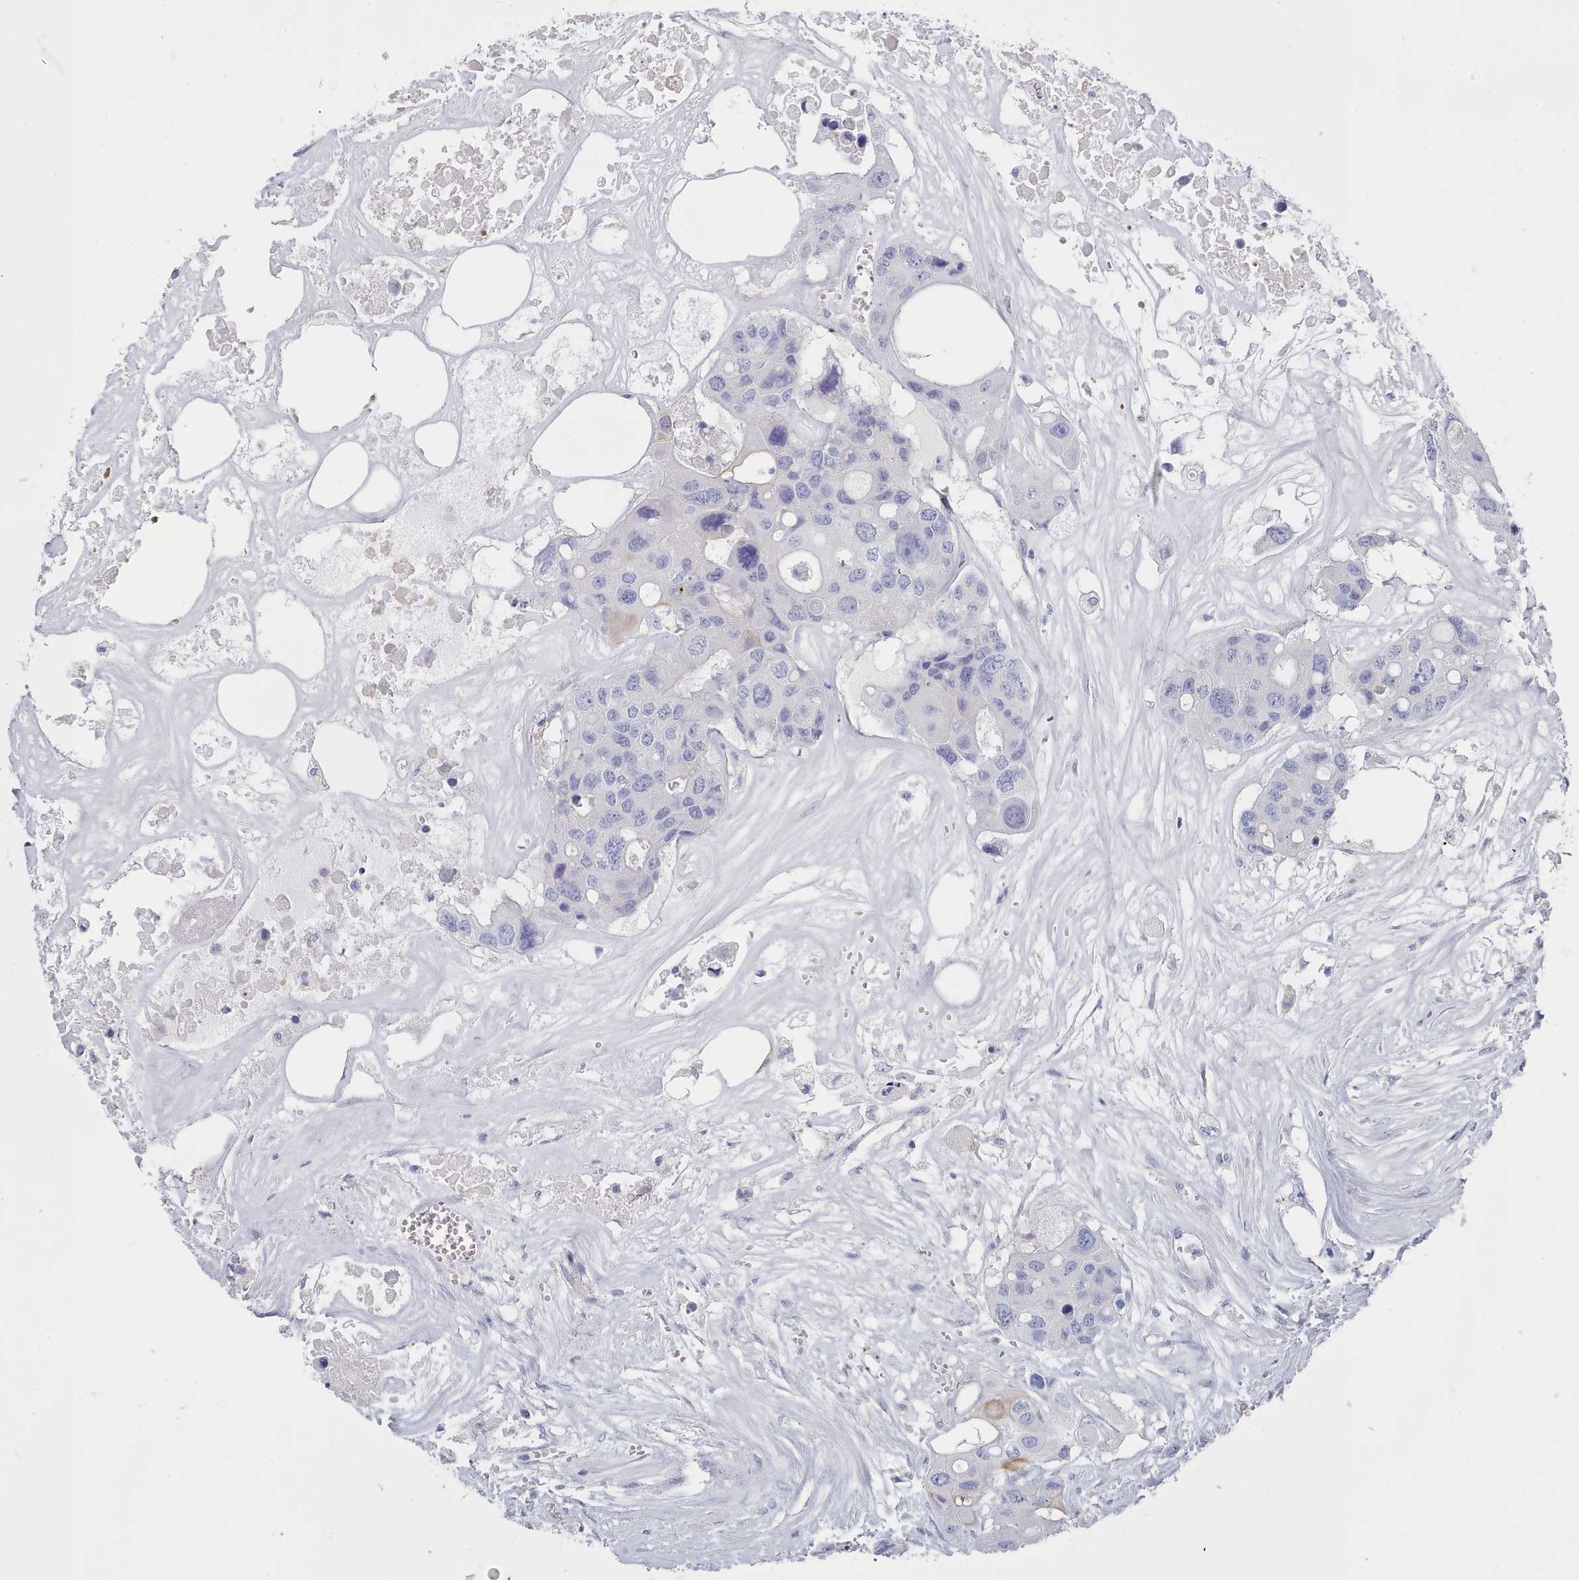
{"staining": {"intensity": "moderate", "quantity": "<25%", "location": "cytoplasmic/membranous"}, "tissue": "colorectal cancer", "cell_type": "Tumor cells", "image_type": "cancer", "snomed": [{"axis": "morphology", "description": "Adenocarcinoma, NOS"}, {"axis": "topography", "description": "Colon"}], "caption": "Human colorectal cancer (adenocarcinoma) stained with a protein marker displays moderate staining in tumor cells.", "gene": "PDE4C", "patient": {"sex": "male", "age": 77}}